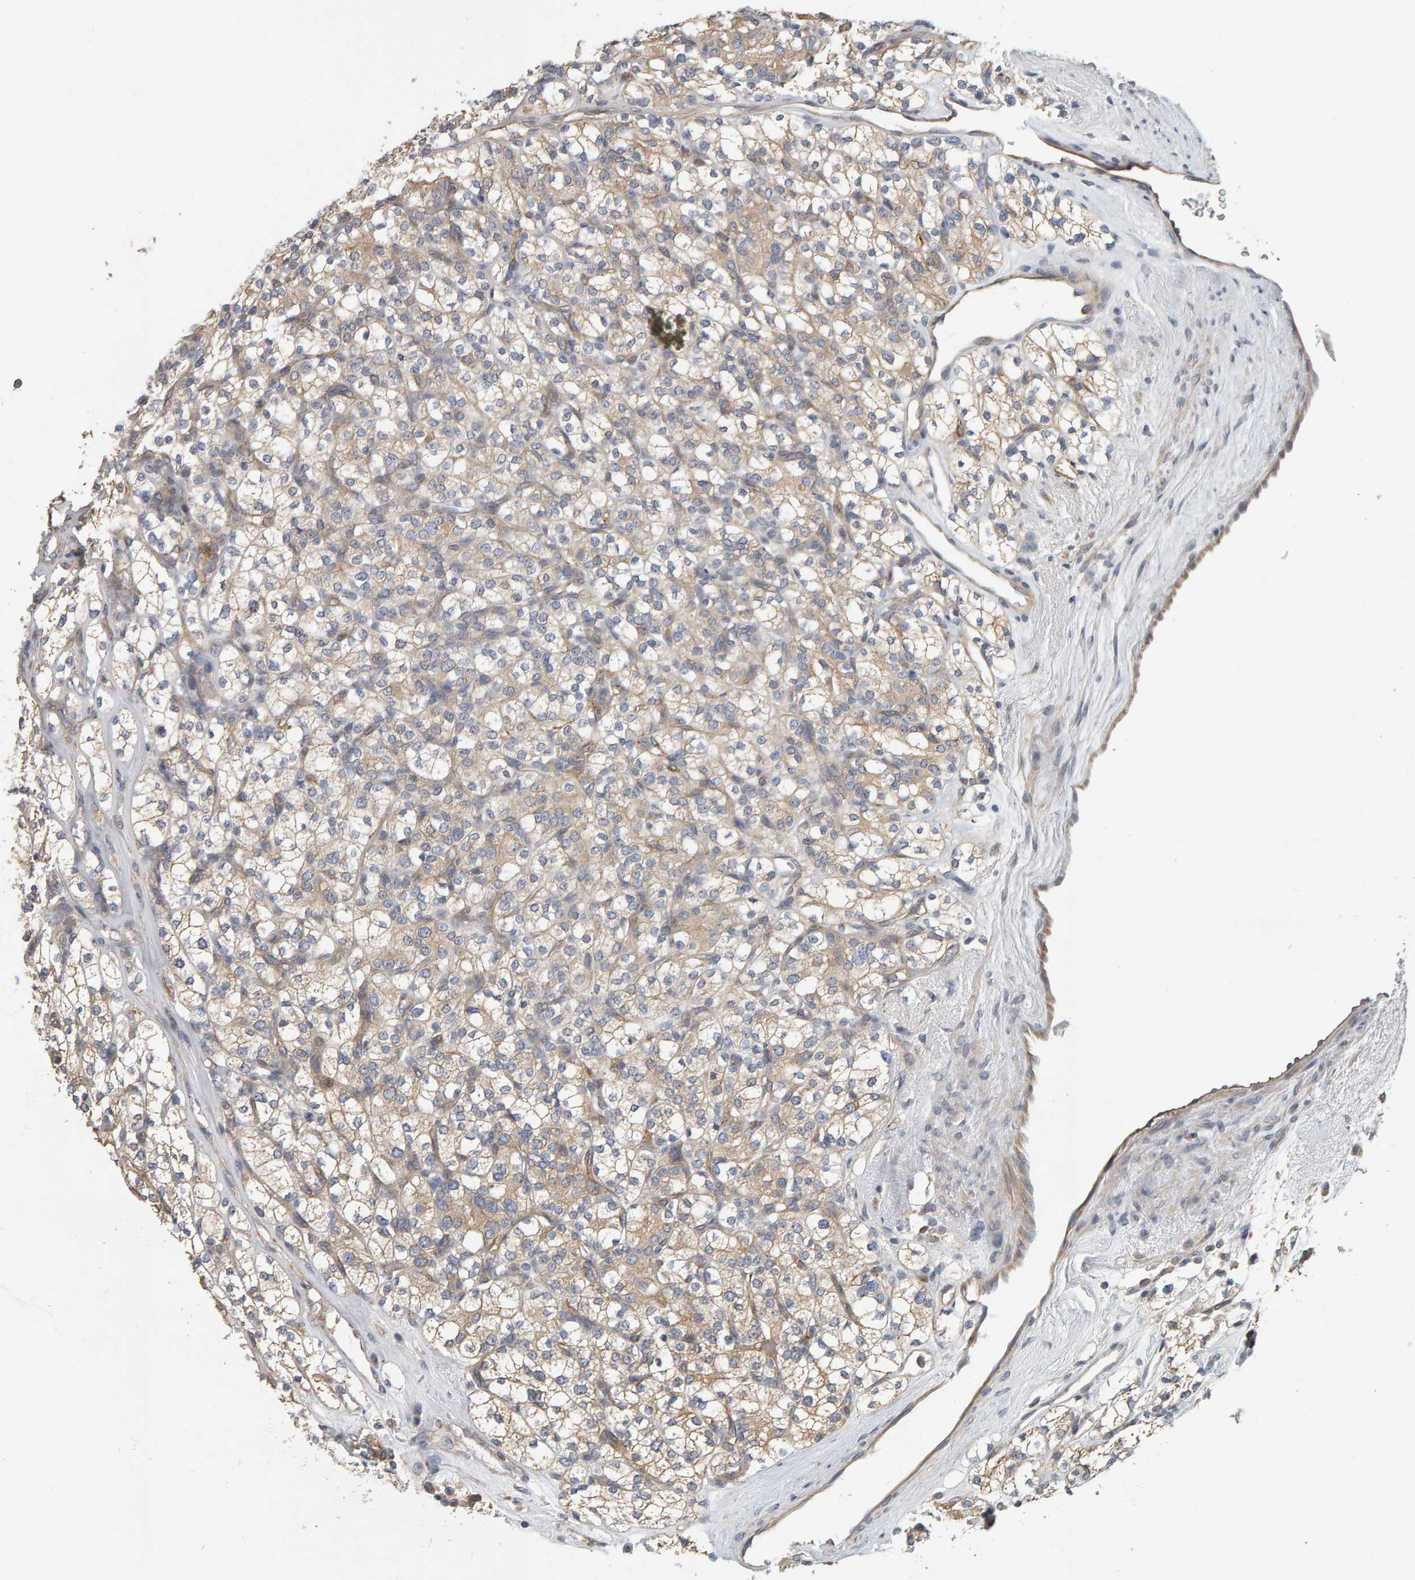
{"staining": {"intensity": "weak", "quantity": ">75%", "location": "cytoplasmic/membranous"}, "tissue": "renal cancer", "cell_type": "Tumor cells", "image_type": "cancer", "snomed": [{"axis": "morphology", "description": "Adenocarcinoma, NOS"}, {"axis": "topography", "description": "Kidney"}], "caption": "Protein expression analysis of renal cancer shows weak cytoplasmic/membranous staining in approximately >75% of tumor cells.", "gene": "C9orf72", "patient": {"sex": "male", "age": 77}}